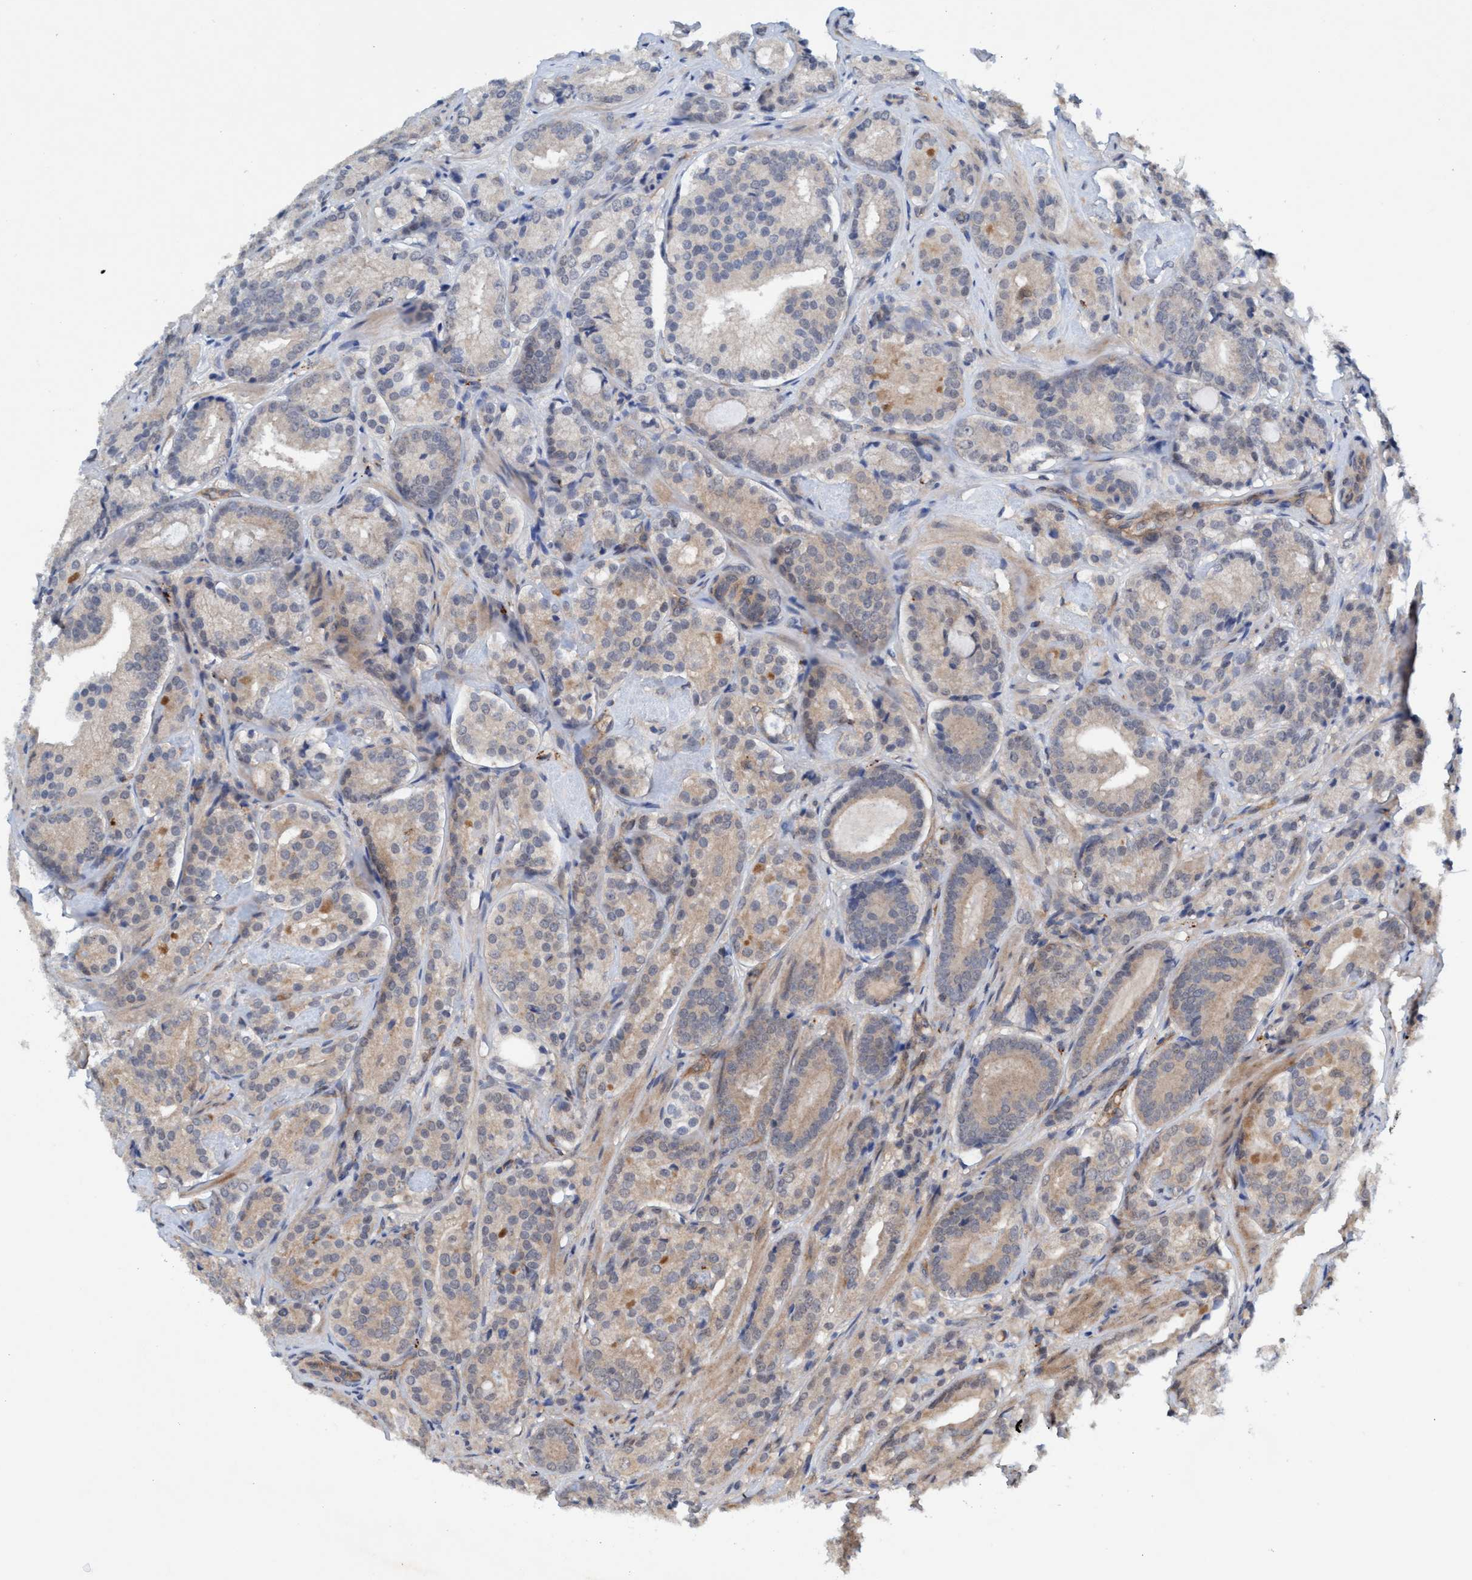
{"staining": {"intensity": "weak", "quantity": ">75%", "location": "cytoplasmic/membranous"}, "tissue": "prostate cancer", "cell_type": "Tumor cells", "image_type": "cancer", "snomed": [{"axis": "morphology", "description": "Adenocarcinoma, Low grade"}, {"axis": "topography", "description": "Prostate"}], "caption": "Brown immunohistochemical staining in human low-grade adenocarcinoma (prostate) exhibits weak cytoplasmic/membranous positivity in approximately >75% of tumor cells.", "gene": "TRIM65", "patient": {"sex": "male", "age": 69}}